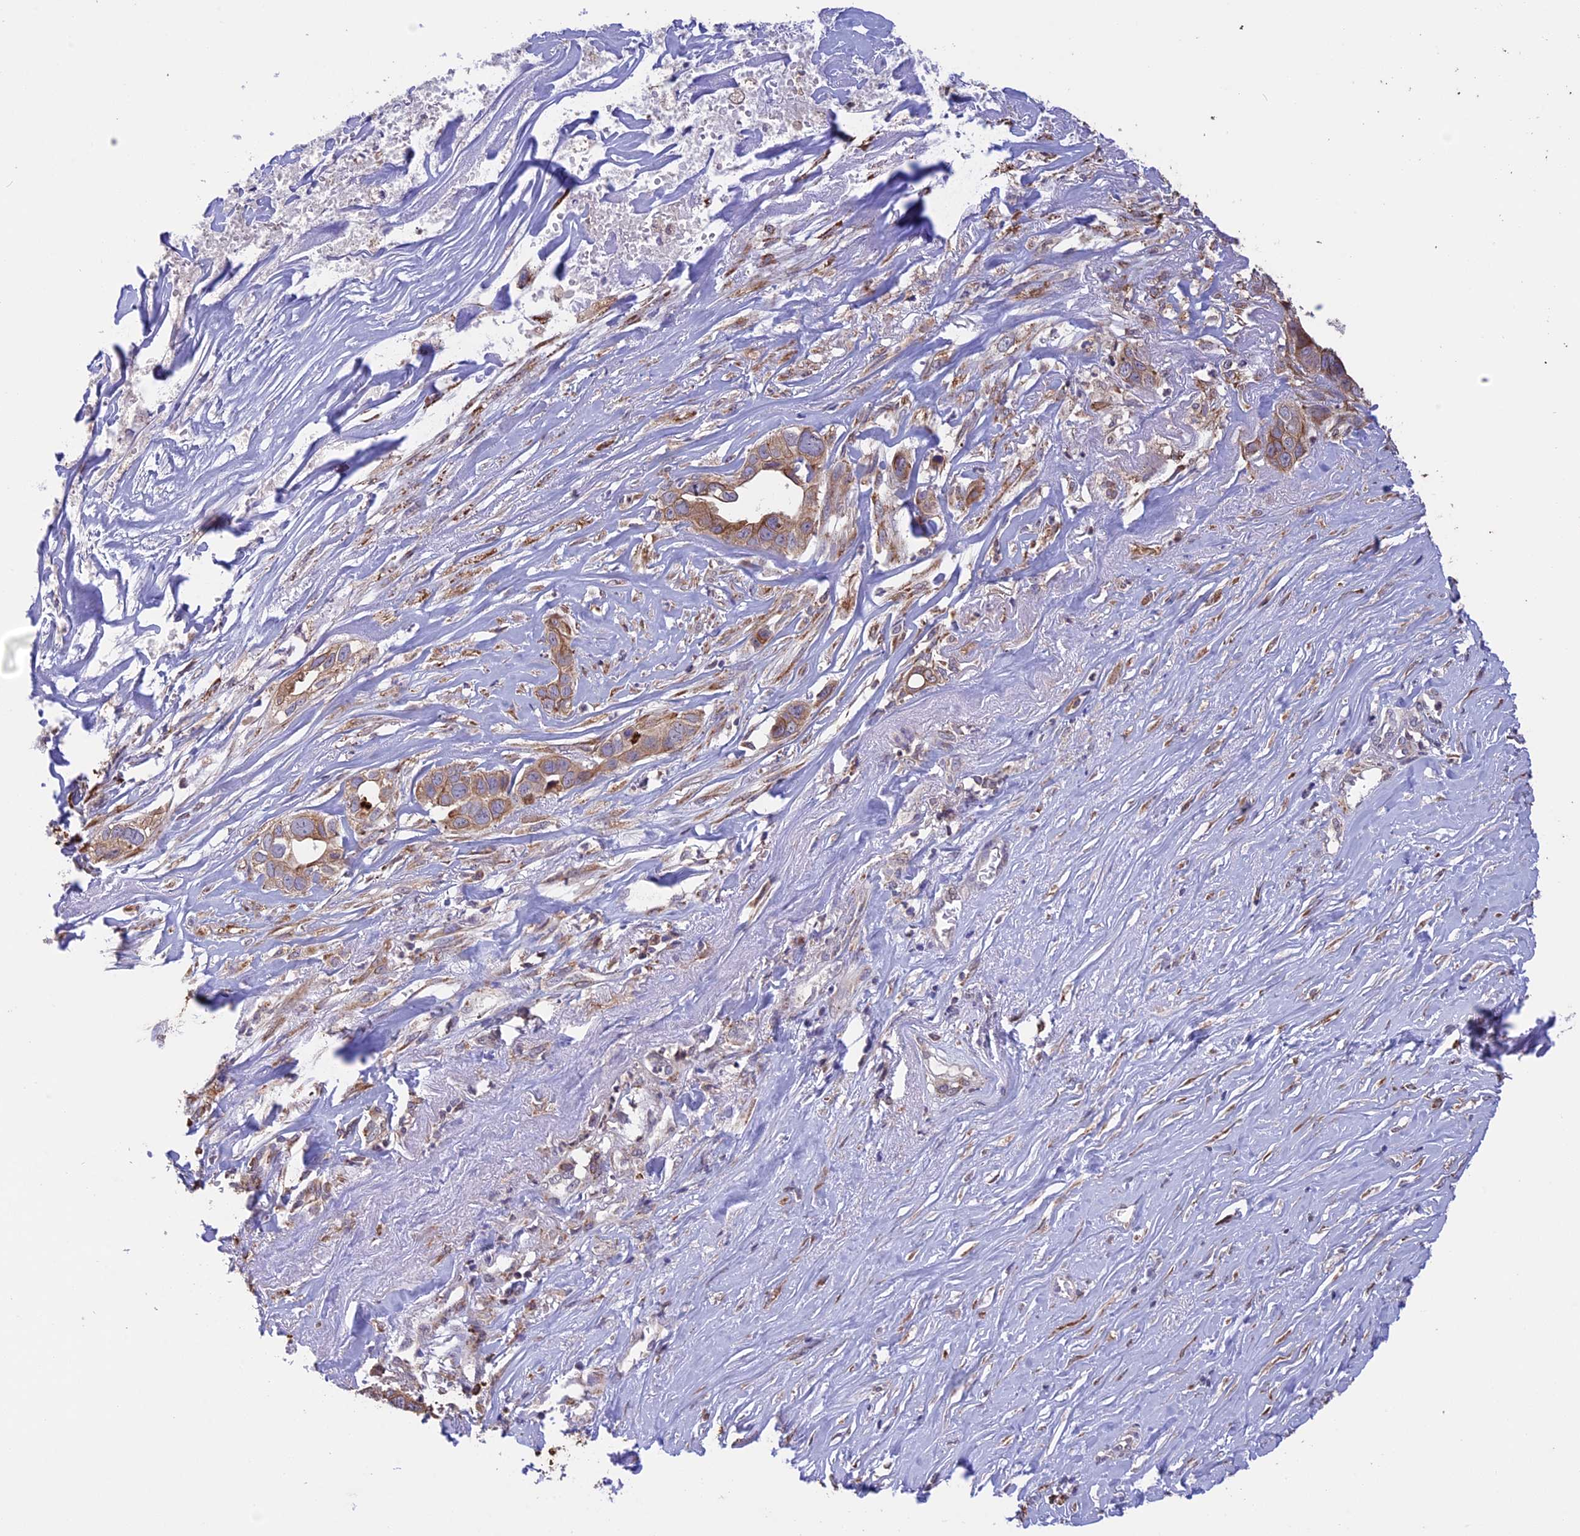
{"staining": {"intensity": "moderate", "quantity": "25%-75%", "location": "cytoplasmic/membranous"}, "tissue": "liver cancer", "cell_type": "Tumor cells", "image_type": "cancer", "snomed": [{"axis": "morphology", "description": "Cholangiocarcinoma"}, {"axis": "topography", "description": "Liver"}], "caption": "The micrograph shows immunohistochemical staining of liver cholangiocarcinoma. There is moderate cytoplasmic/membranous positivity is appreciated in about 25%-75% of tumor cells. Nuclei are stained in blue.", "gene": "DMRTA2", "patient": {"sex": "female", "age": 79}}